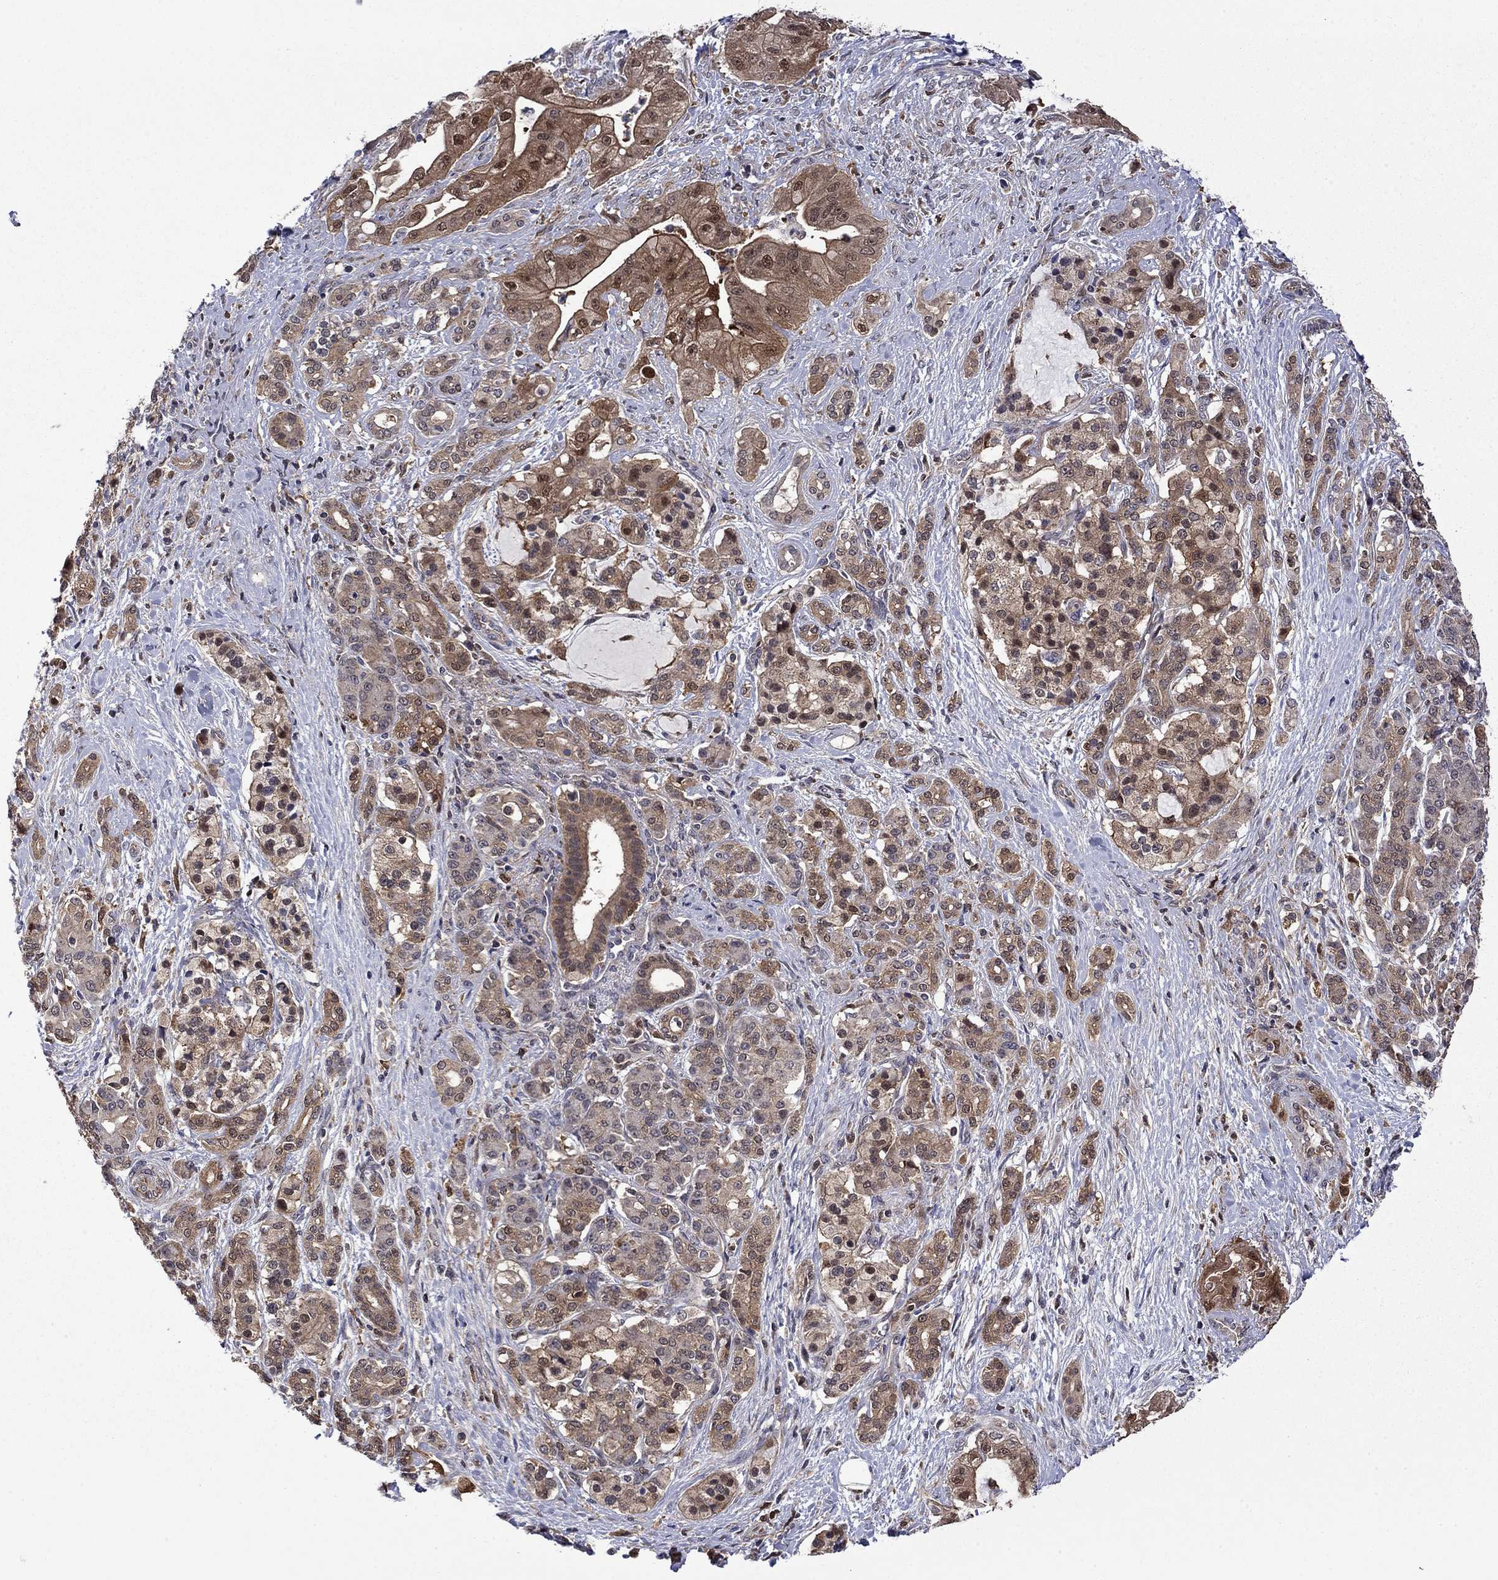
{"staining": {"intensity": "moderate", "quantity": "25%-75%", "location": "cytoplasmic/membranous"}, "tissue": "pancreatic cancer", "cell_type": "Tumor cells", "image_type": "cancer", "snomed": [{"axis": "morphology", "description": "Normal tissue, NOS"}, {"axis": "morphology", "description": "Inflammation, NOS"}, {"axis": "morphology", "description": "Adenocarcinoma, NOS"}, {"axis": "topography", "description": "Pancreas"}], "caption": "Immunohistochemical staining of pancreatic cancer shows moderate cytoplasmic/membranous protein expression in approximately 25%-75% of tumor cells.", "gene": "TPMT", "patient": {"sex": "male", "age": 57}}